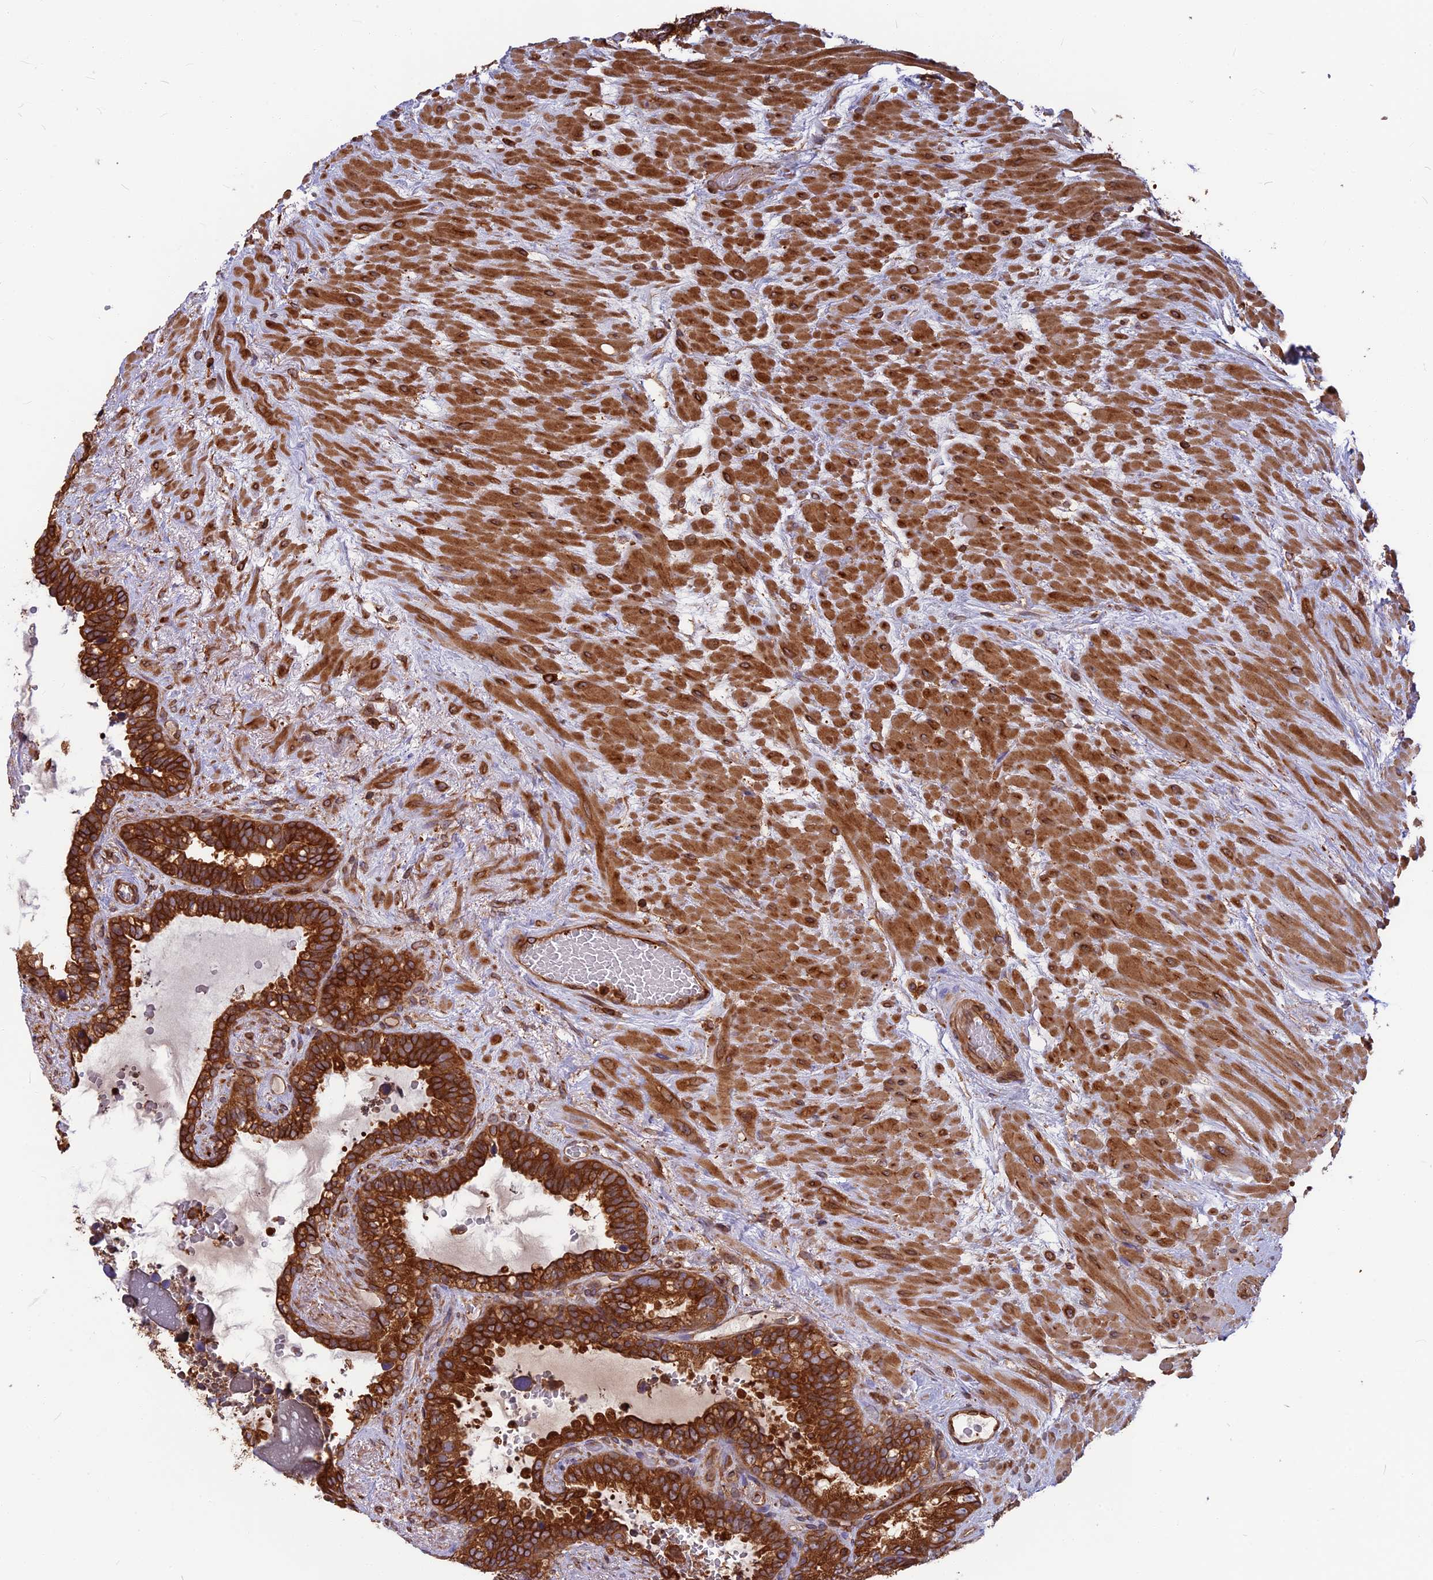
{"staining": {"intensity": "strong", "quantity": ">75%", "location": "cytoplasmic/membranous"}, "tissue": "seminal vesicle", "cell_type": "Glandular cells", "image_type": "normal", "snomed": [{"axis": "morphology", "description": "Normal tissue, NOS"}, {"axis": "topography", "description": "Seminal veicle"}], "caption": "Immunohistochemistry (IHC) of unremarkable seminal vesicle demonstrates high levels of strong cytoplasmic/membranous staining in about >75% of glandular cells. (DAB IHC with brightfield microscopy, high magnification).", "gene": "WDR1", "patient": {"sex": "male", "age": 80}}